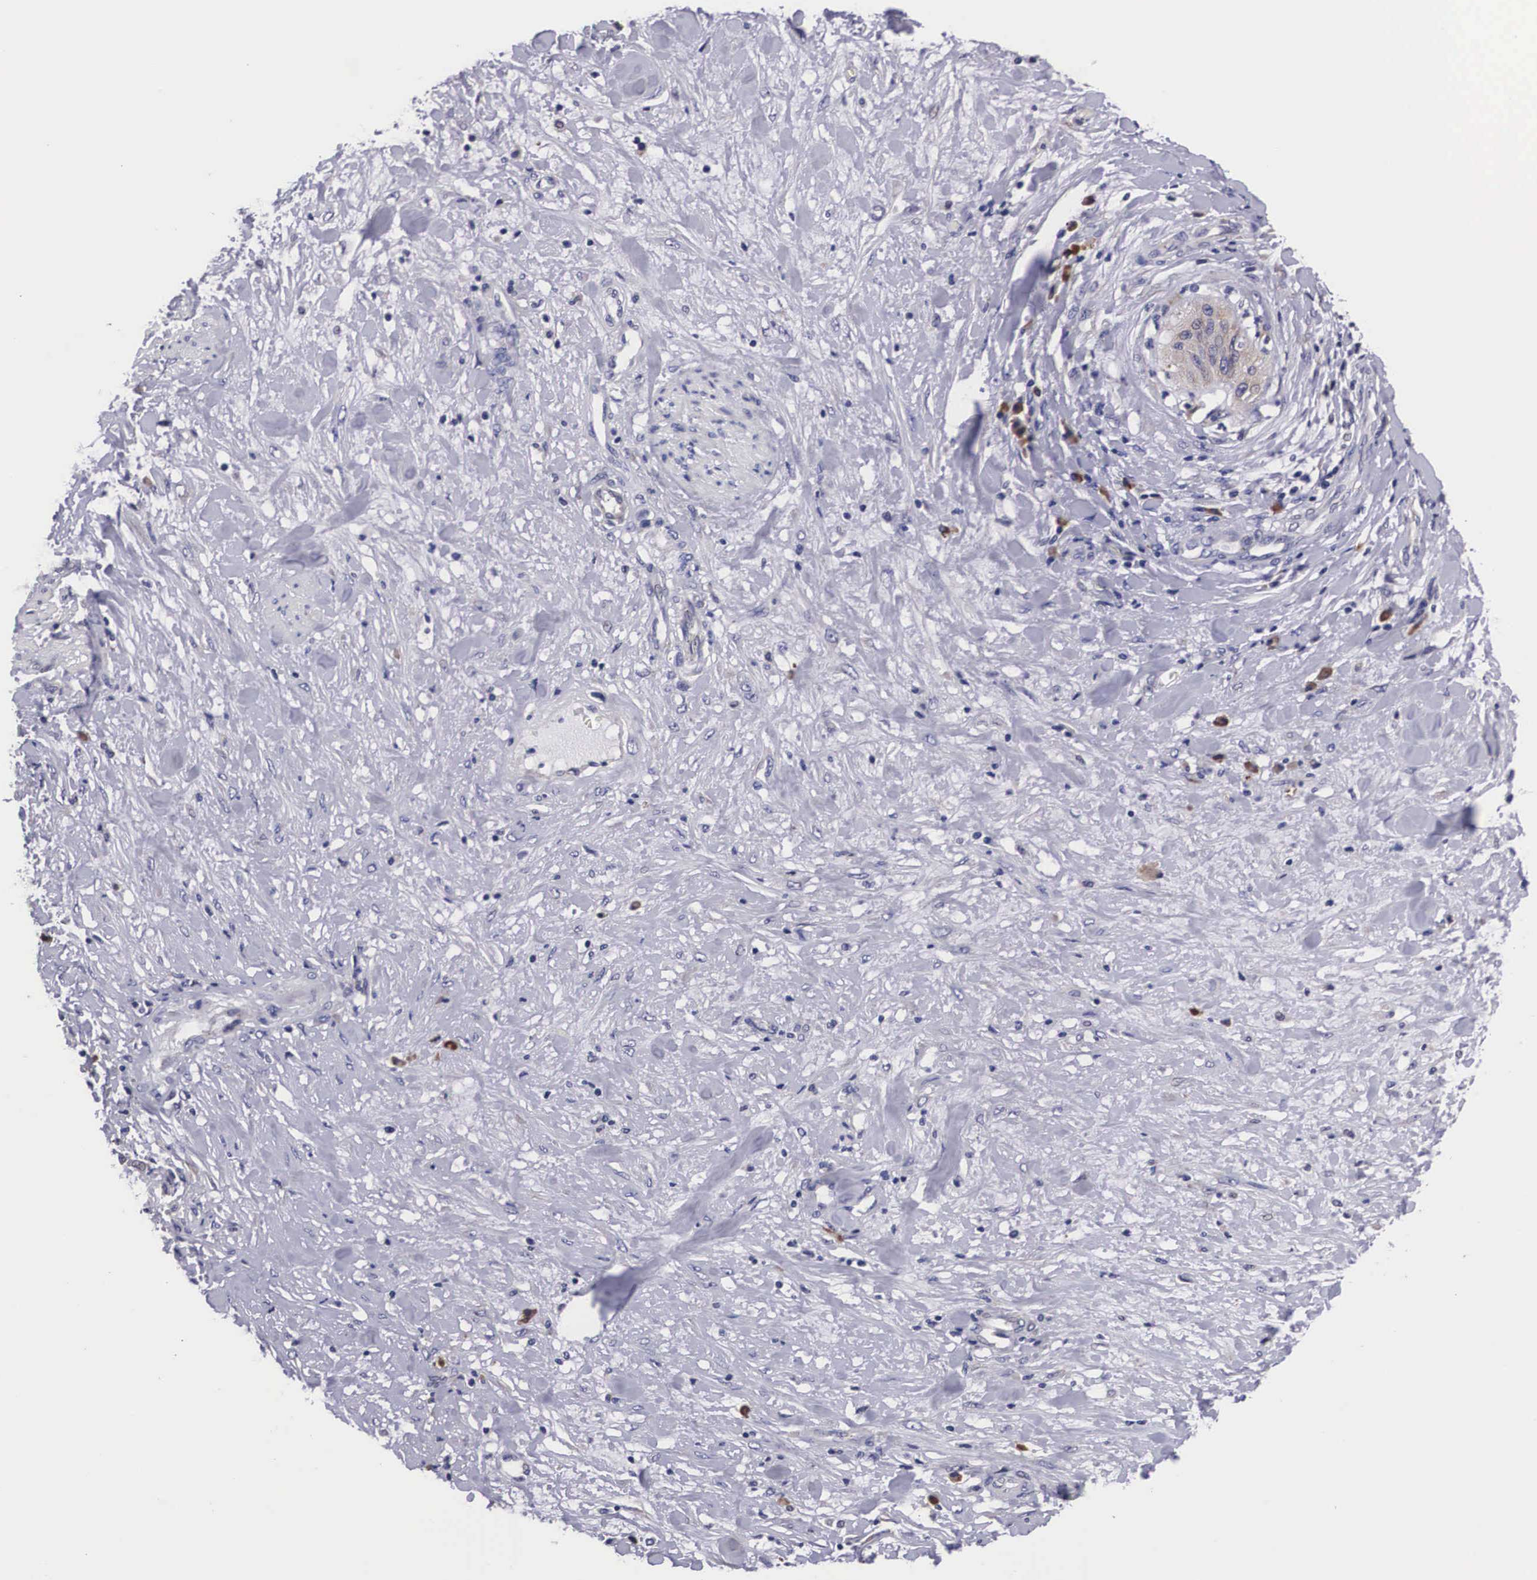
{"staining": {"intensity": "negative", "quantity": "none", "location": "none"}, "tissue": "cervical cancer", "cell_type": "Tumor cells", "image_type": "cancer", "snomed": [{"axis": "morphology", "description": "Squamous cell carcinoma, NOS"}, {"axis": "topography", "description": "Cervix"}], "caption": "Histopathology image shows no significant protein expression in tumor cells of cervical cancer. Brightfield microscopy of IHC stained with DAB (brown) and hematoxylin (blue), captured at high magnification.", "gene": "CRELD2", "patient": {"sex": "female", "age": 41}}